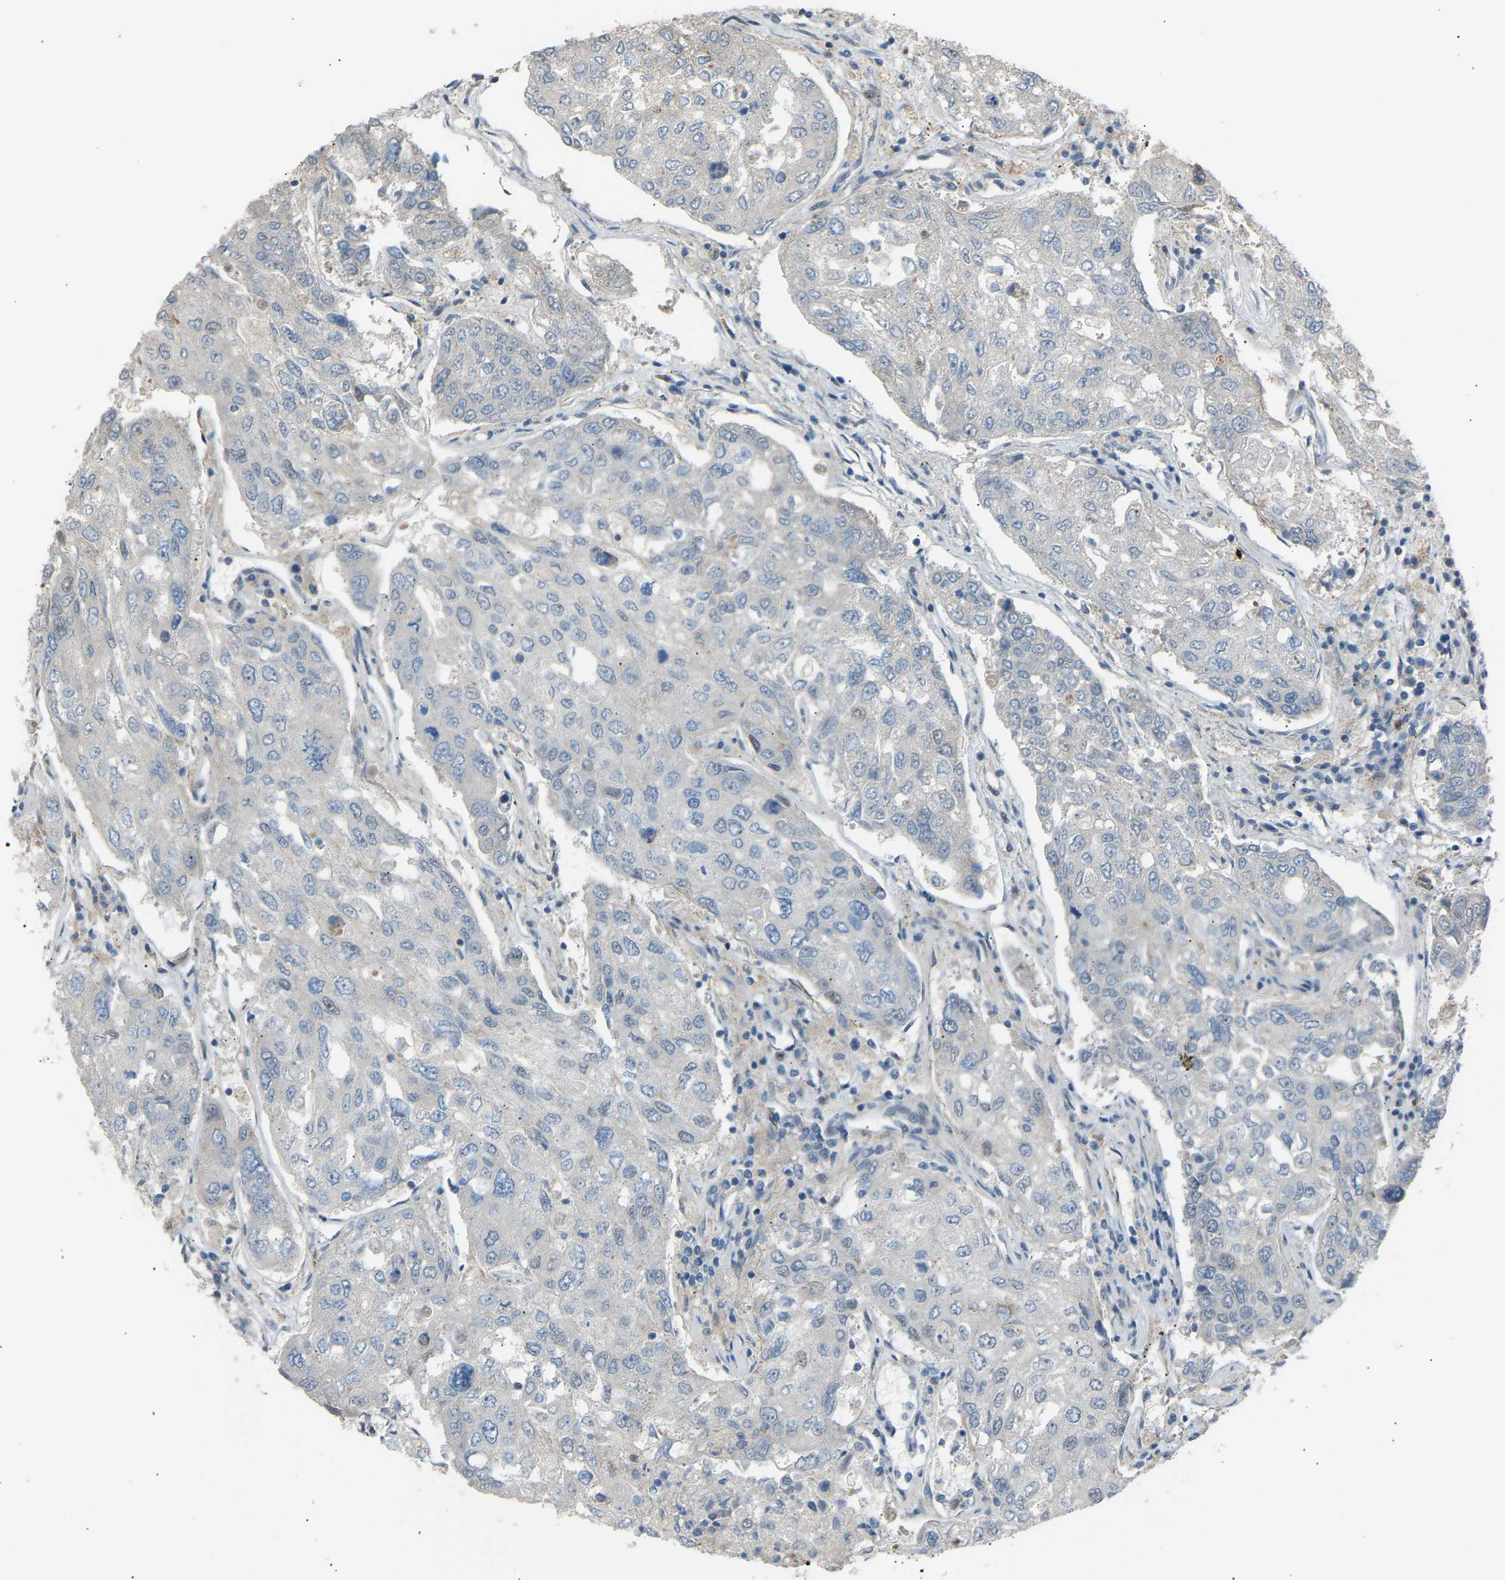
{"staining": {"intensity": "negative", "quantity": "none", "location": "none"}, "tissue": "urothelial cancer", "cell_type": "Tumor cells", "image_type": "cancer", "snomed": [{"axis": "morphology", "description": "Urothelial carcinoma, High grade"}, {"axis": "topography", "description": "Lymph node"}, {"axis": "topography", "description": "Urinary bladder"}], "caption": "DAB (3,3'-diaminobenzidine) immunohistochemical staining of human urothelial cancer demonstrates no significant expression in tumor cells.", "gene": "VPS41", "patient": {"sex": "male", "age": 51}}